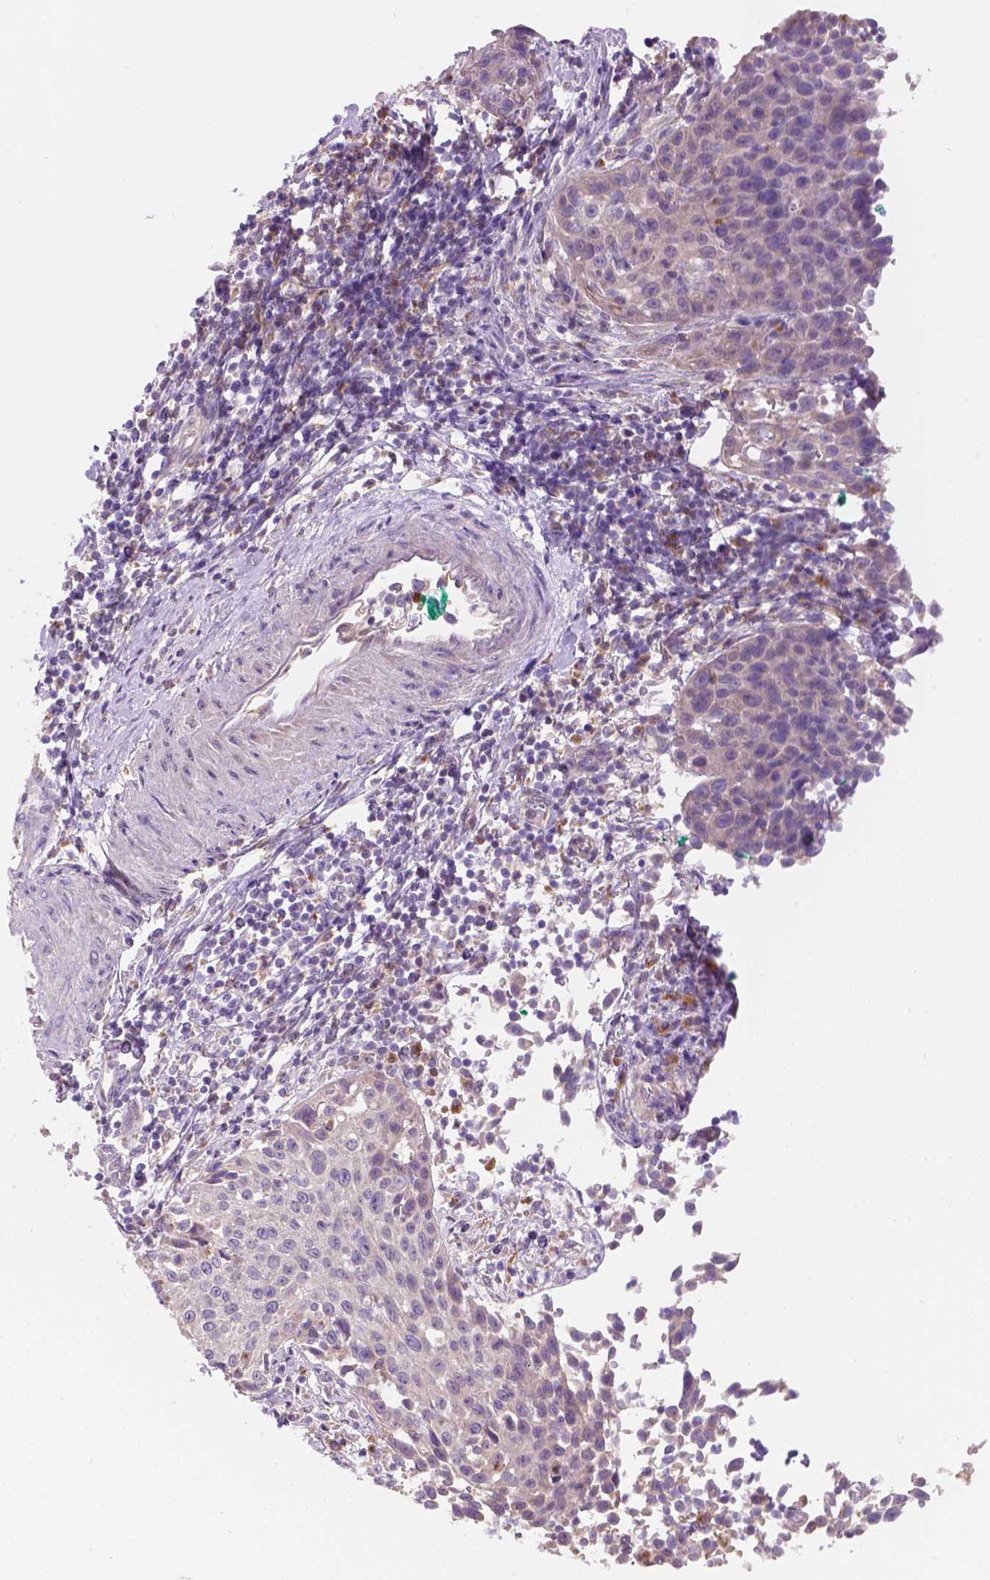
{"staining": {"intensity": "negative", "quantity": "none", "location": "none"}, "tissue": "cervical cancer", "cell_type": "Tumor cells", "image_type": "cancer", "snomed": [{"axis": "morphology", "description": "Squamous cell carcinoma, NOS"}, {"axis": "topography", "description": "Cervix"}], "caption": "The immunohistochemistry (IHC) image has no significant staining in tumor cells of cervical cancer (squamous cell carcinoma) tissue.", "gene": "CDH7", "patient": {"sex": "female", "age": 26}}